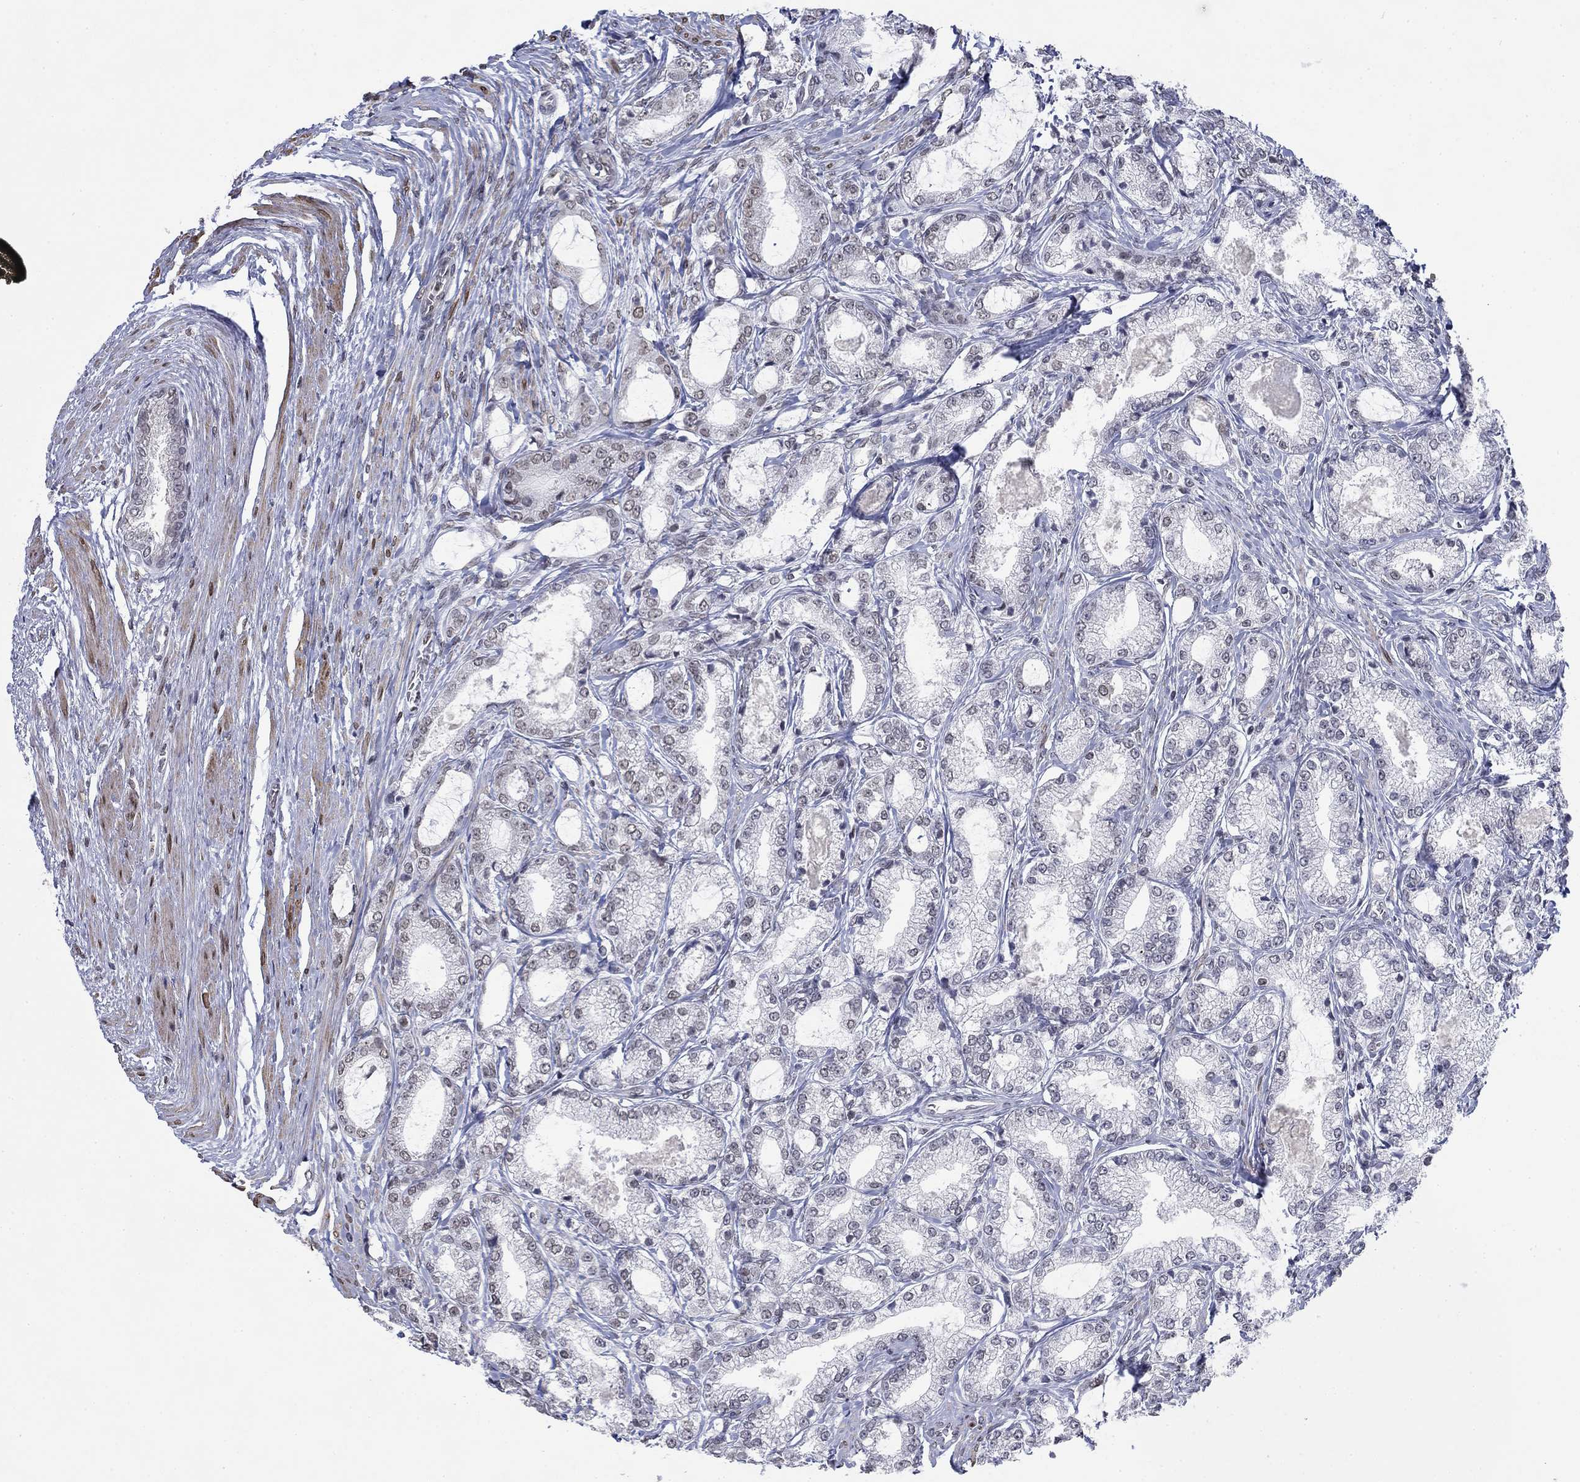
{"staining": {"intensity": "weak", "quantity": "<25%", "location": "cytoplasmic/membranous,nuclear"}, "tissue": "prostate cancer", "cell_type": "Tumor cells", "image_type": "cancer", "snomed": [{"axis": "morphology", "description": "Adenocarcinoma, NOS"}, {"axis": "topography", "description": "Prostate and seminal vesicle, NOS"}, {"axis": "topography", "description": "Prostate"}], "caption": "A histopathology image of prostate adenocarcinoma stained for a protein shows no brown staining in tumor cells.", "gene": "TOR1AIP1", "patient": {"sex": "male", "age": 62}}